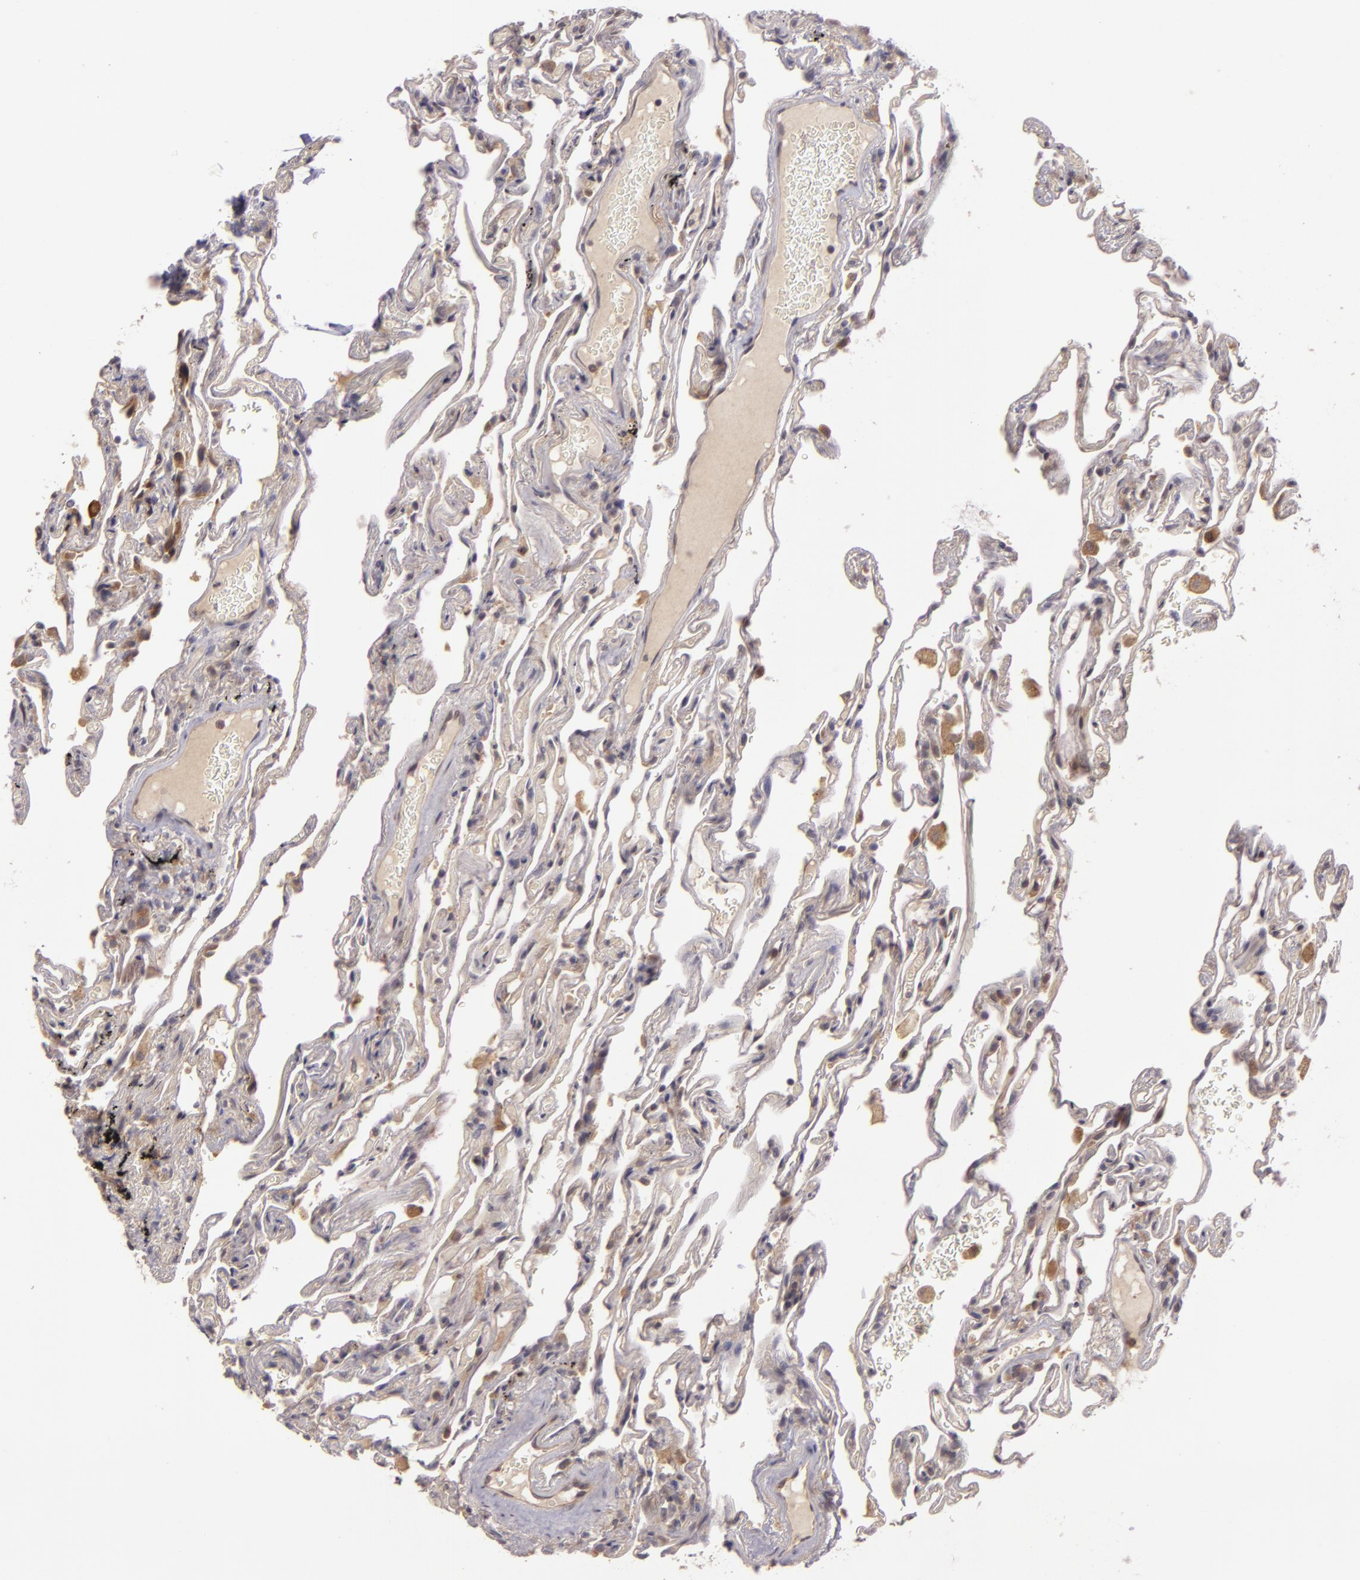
{"staining": {"intensity": "negative", "quantity": "none", "location": "none"}, "tissue": "lung", "cell_type": "Alveolar cells", "image_type": "normal", "snomed": [{"axis": "morphology", "description": "Normal tissue, NOS"}, {"axis": "morphology", "description": "Inflammation, NOS"}, {"axis": "topography", "description": "Lung"}], "caption": "Micrograph shows no significant protein staining in alveolar cells of normal lung. (DAB immunohistochemistry (IHC) visualized using brightfield microscopy, high magnification).", "gene": "PPP1R3F", "patient": {"sex": "male", "age": 69}}